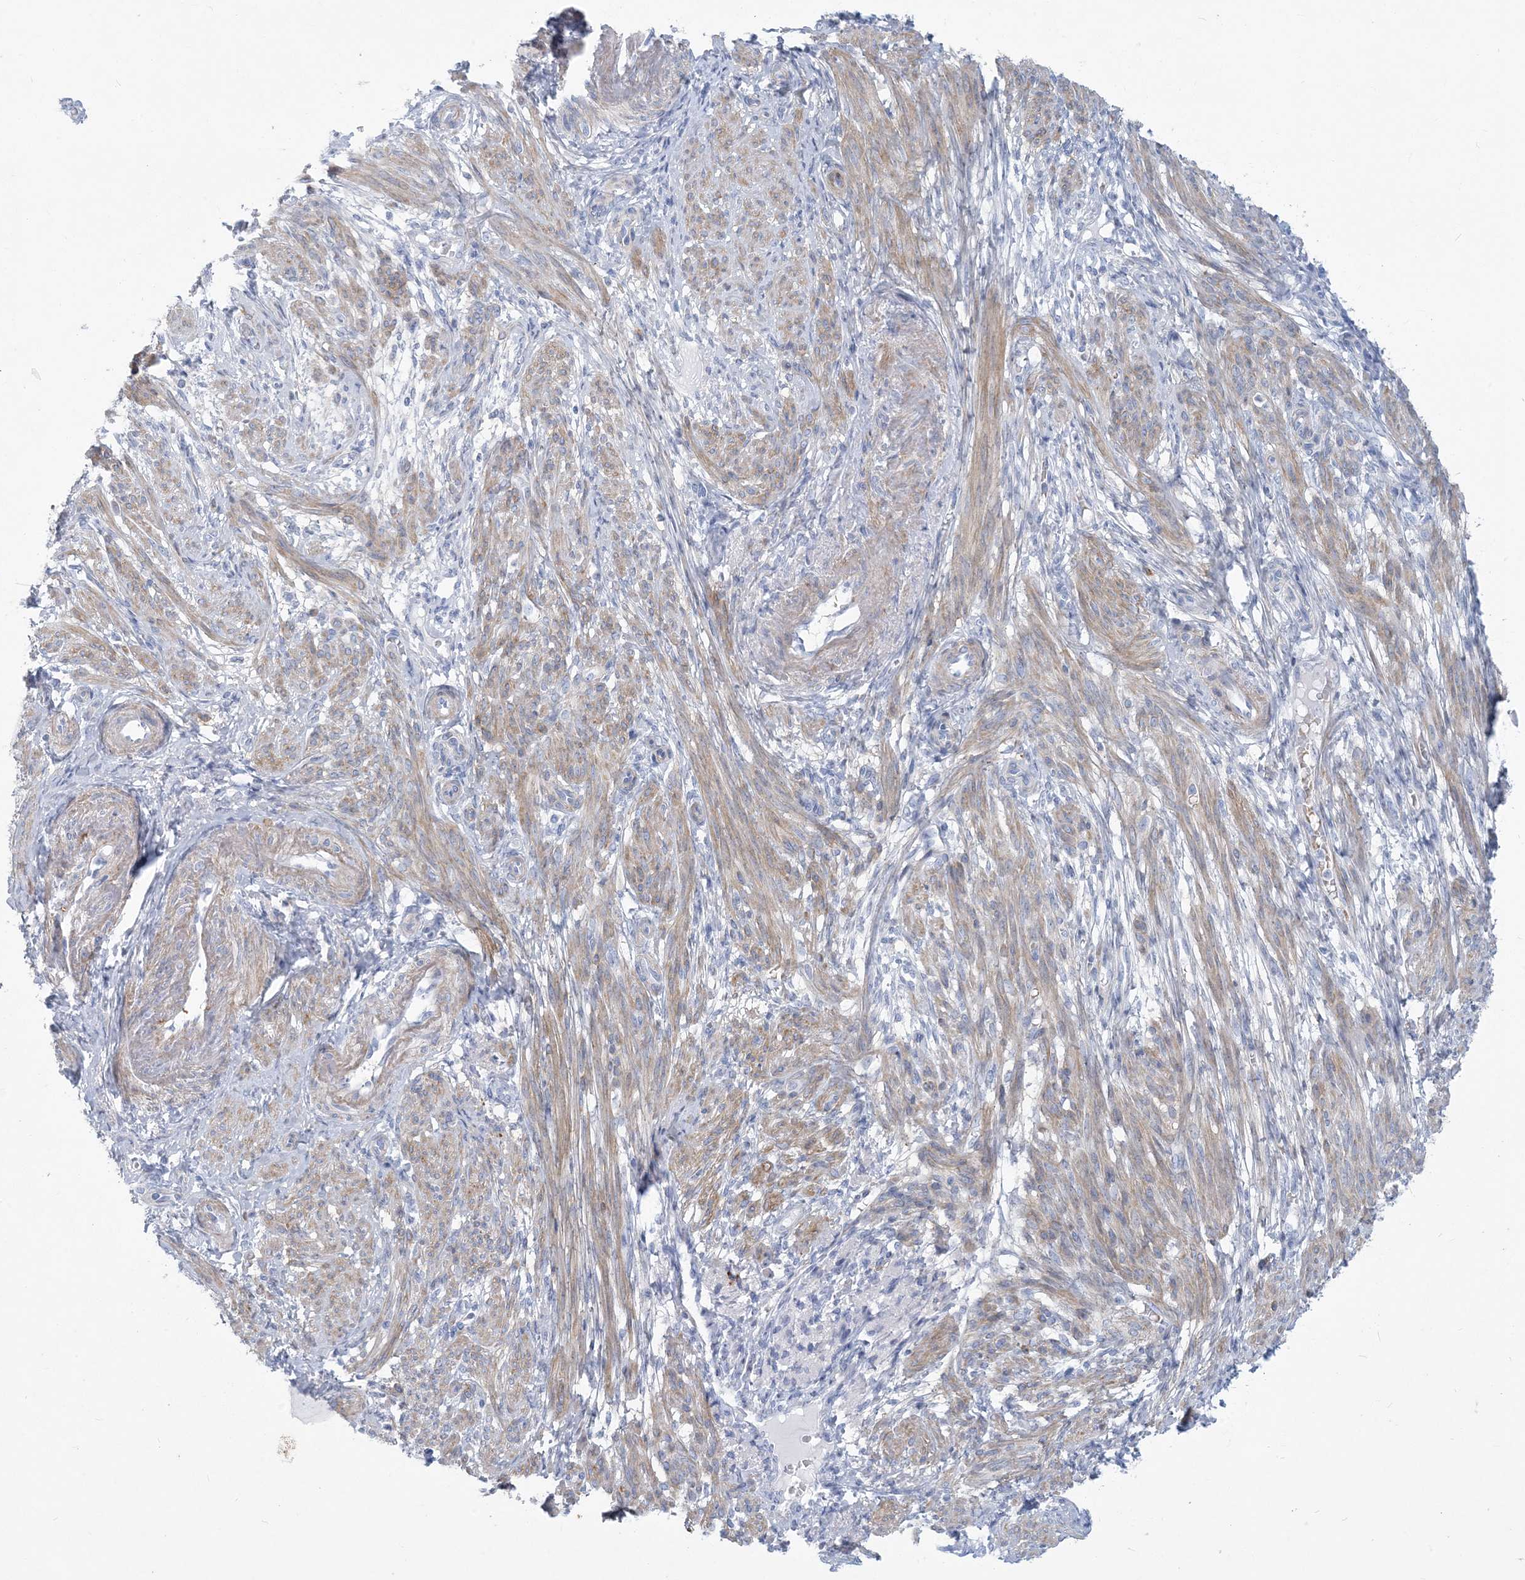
{"staining": {"intensity": "moderate", "quantity": ">75%", "location": "cytoplasmic/membranous"}, "tissue": "smooth muscle", "cell_type": "Smooth muscle cells", "image_type": "normal", "snomed": [{"axis": "morphology", "description": "Normal tissue, NOS"}, {"axis": "topography", "description": "Smooth muscle"}], "caption": "An image of human smooth muscle stained for a protein demonstrates moderate cytoplasmic/membranous brown staining in smooth muscle cells.", "gene": "MOXD1", "patient": {"sex": "female", "age": 39}}